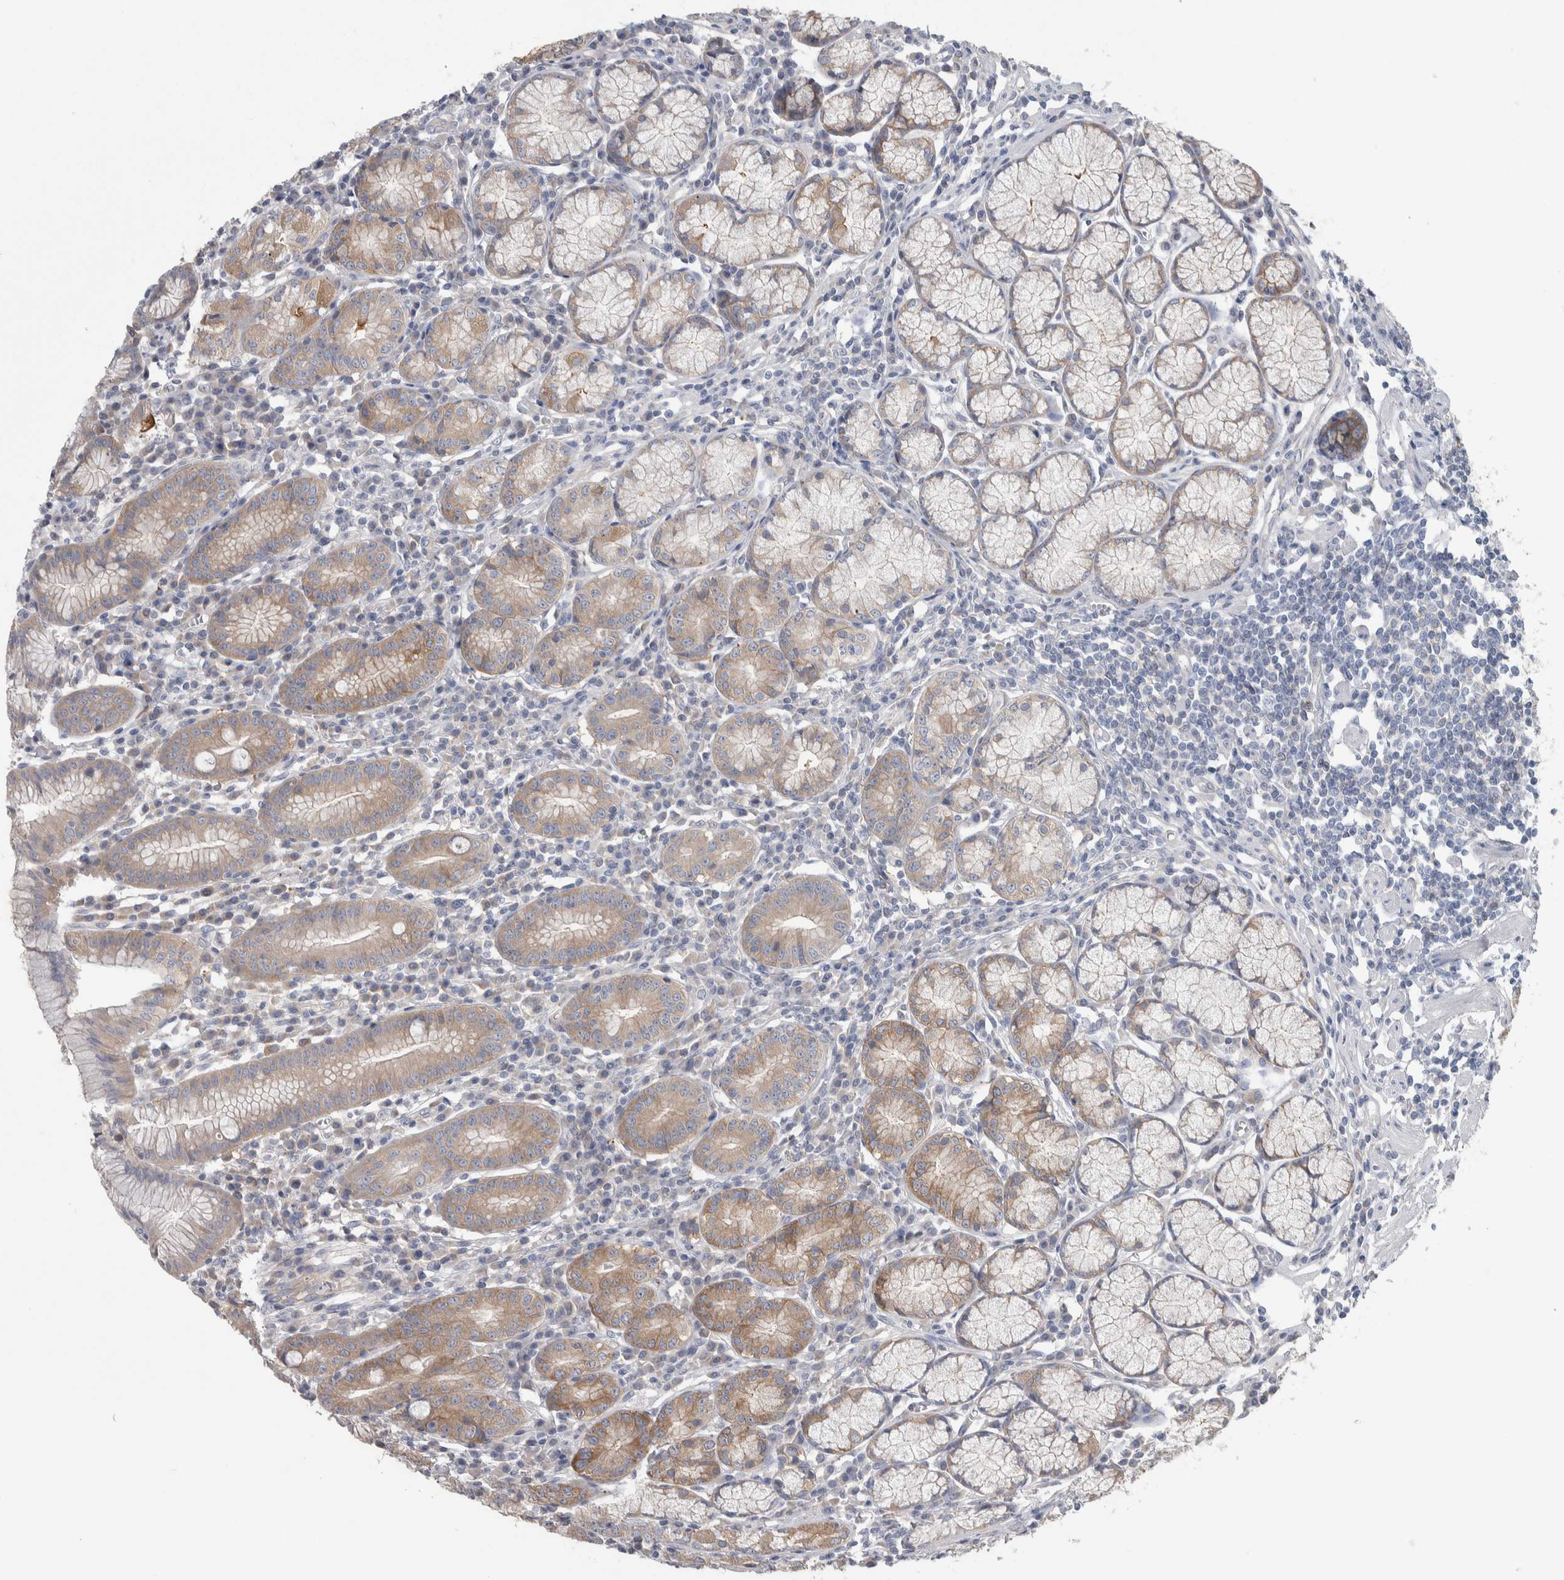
{"staining": {"intensity": "weak", "quantity": ">75%", "location": "cytoplasmic/membranous"}, "tissue": "stomach", "cell_type": "Glandular cells", "image_type": "normal", "snomed": [{"axis": "morphology", "description": "Normal tissue, NOS"}, {"axis": "topography", "description": "Stomach"}], "caption": "Immunohistochemistry (IHC) of unremarkable human stomach demonstrates low levels of weak cytoplasmic/membranous staining in approximately >75% of glandular cells. (IHC, brightfield microscopy, high magnification).", "gene": "GPHN", "patient": {"sex": "male", "age": 55}}